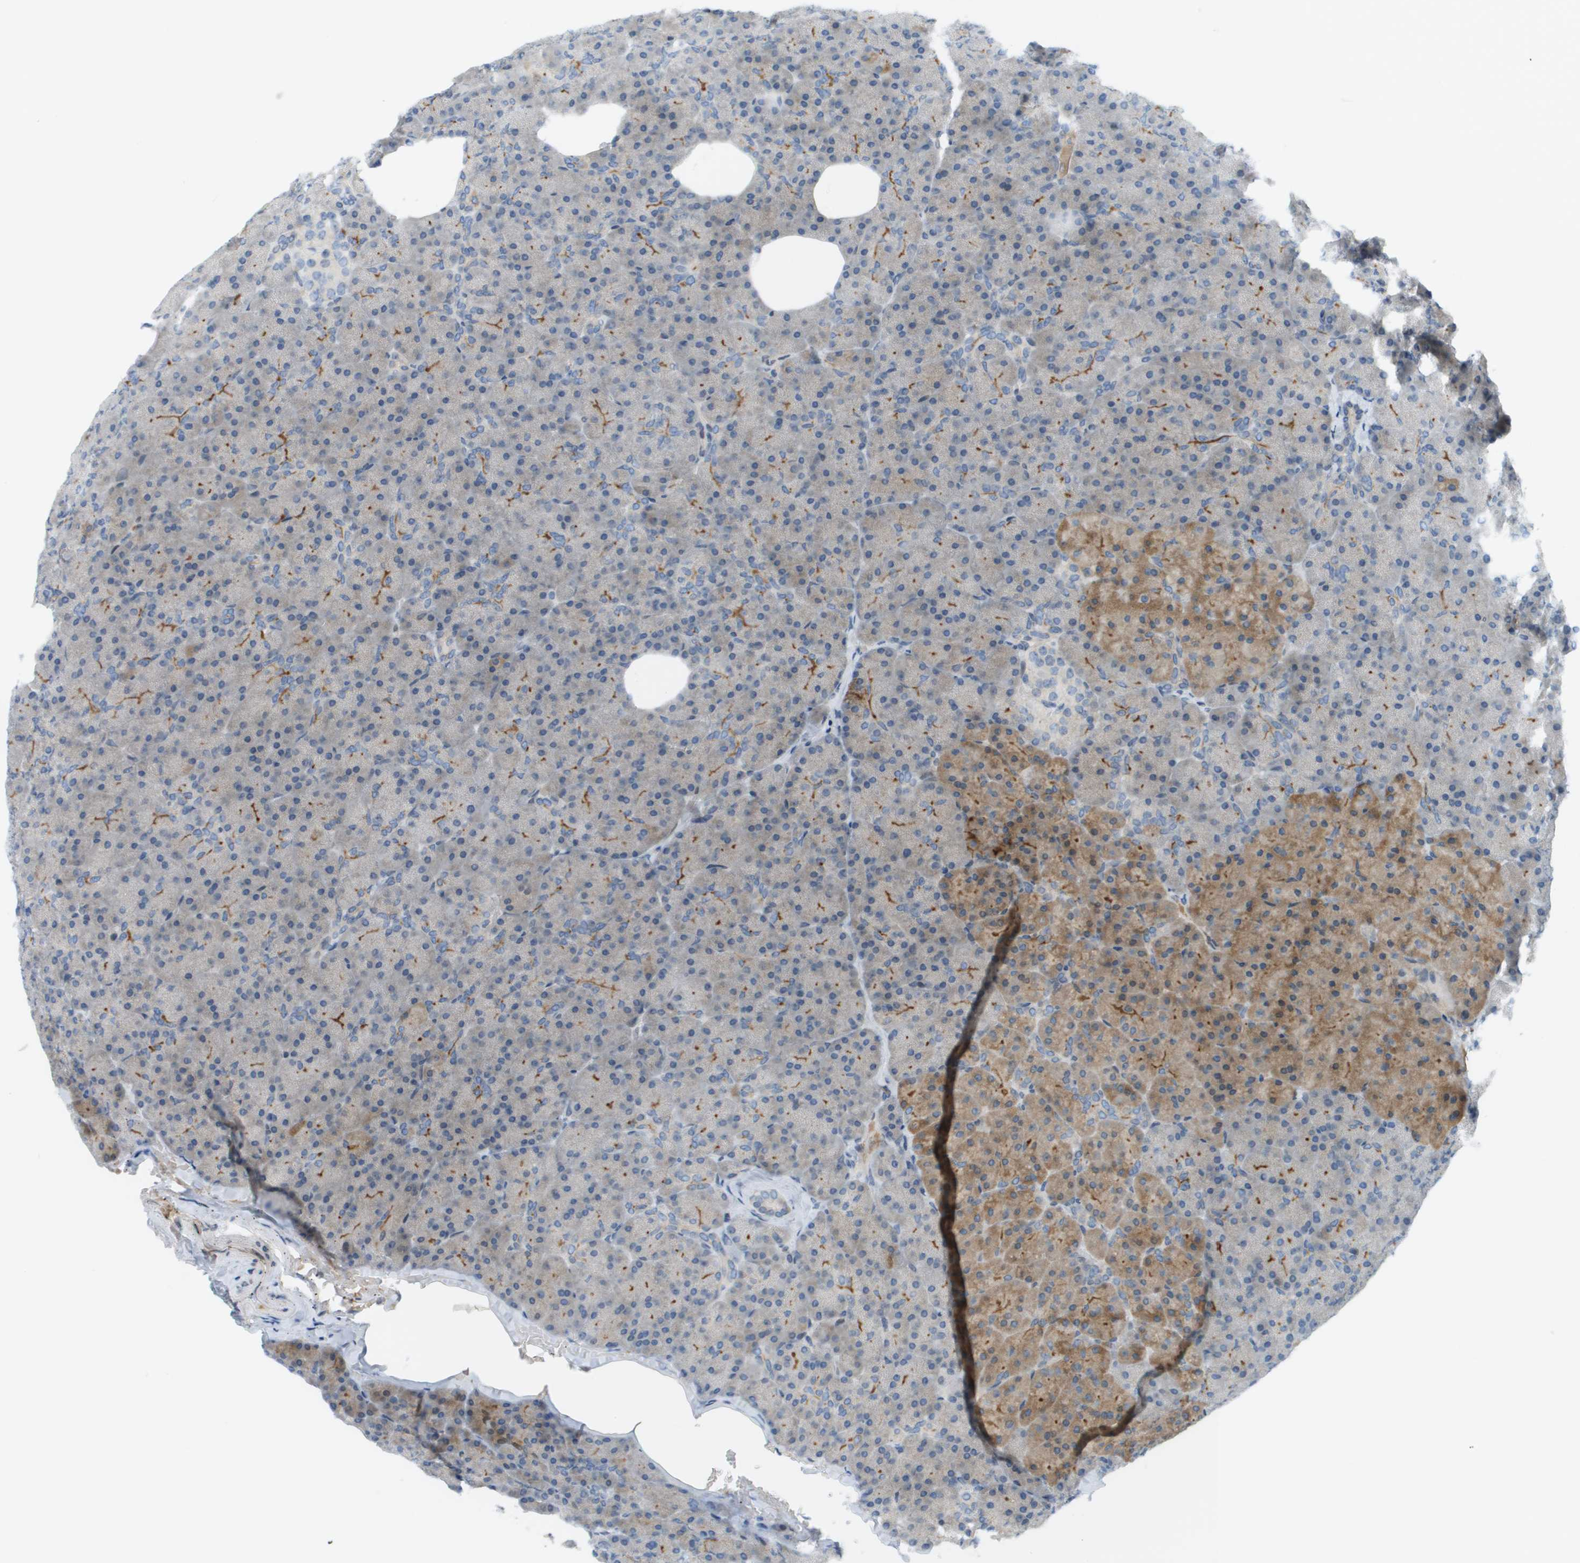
{"staining": {"intensity": "moderate", "quantity": "<25%", "location": "cytoplasmic/membranous"}, "tissue": "pancreas", "cell_type": "Exocrine glandular cells", "image_type": "normal", "snomed": [{"axis": "morphology", "description": "Normal tissue, NOS"}, {"axis": "topography", "description": "Pancreas"}], "caption": "This photomicrograph shows normal pancreas stained with immunohistochemistry (IHC) to label a protein in brown. The cytoplasmic/membranous of exocrine glandular cells show moderate positivity for the protein. Nuclei are counter-stained blue.", "gene": "CACNB4", "patient": {"sex": "female", "age": 35}}